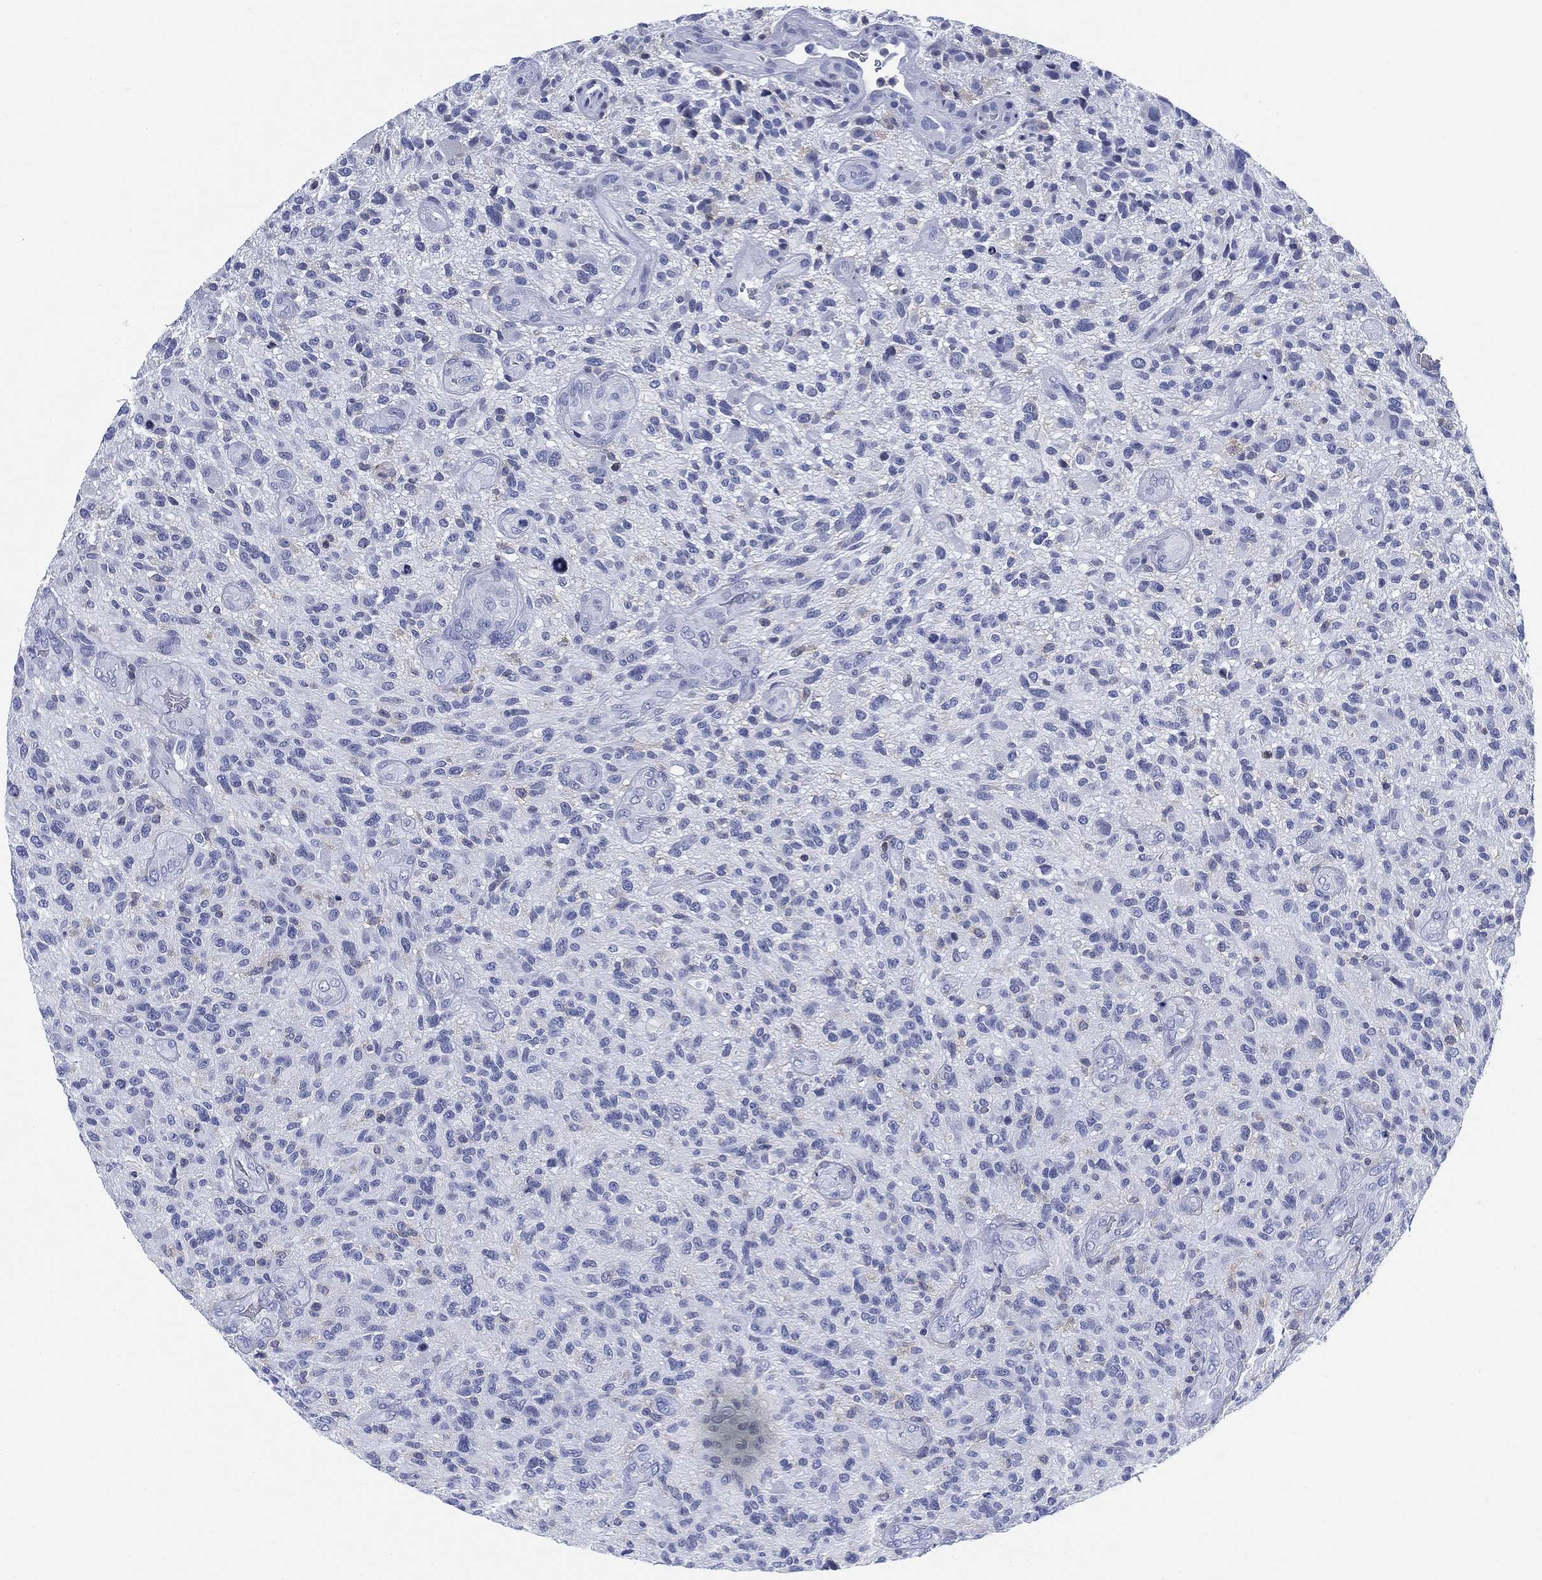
{"staining": {"intensity": "negative", "quantity": "none", "location": "none"}, "tissue": "glioma", "cell_type": "Tumor cells", "image_type": "cancer", "snomed": [{"axis": "morphology", "description": "Glioma, malignant, High grade"}, {"axis": "topography", "description": "Brain"}], "caption": "This is a image of immunohistochemistry staining of glioma, which shows no staining in tumor cells.", "gene": "FYB1", "patient": {"sex": "male", "age": 47}}